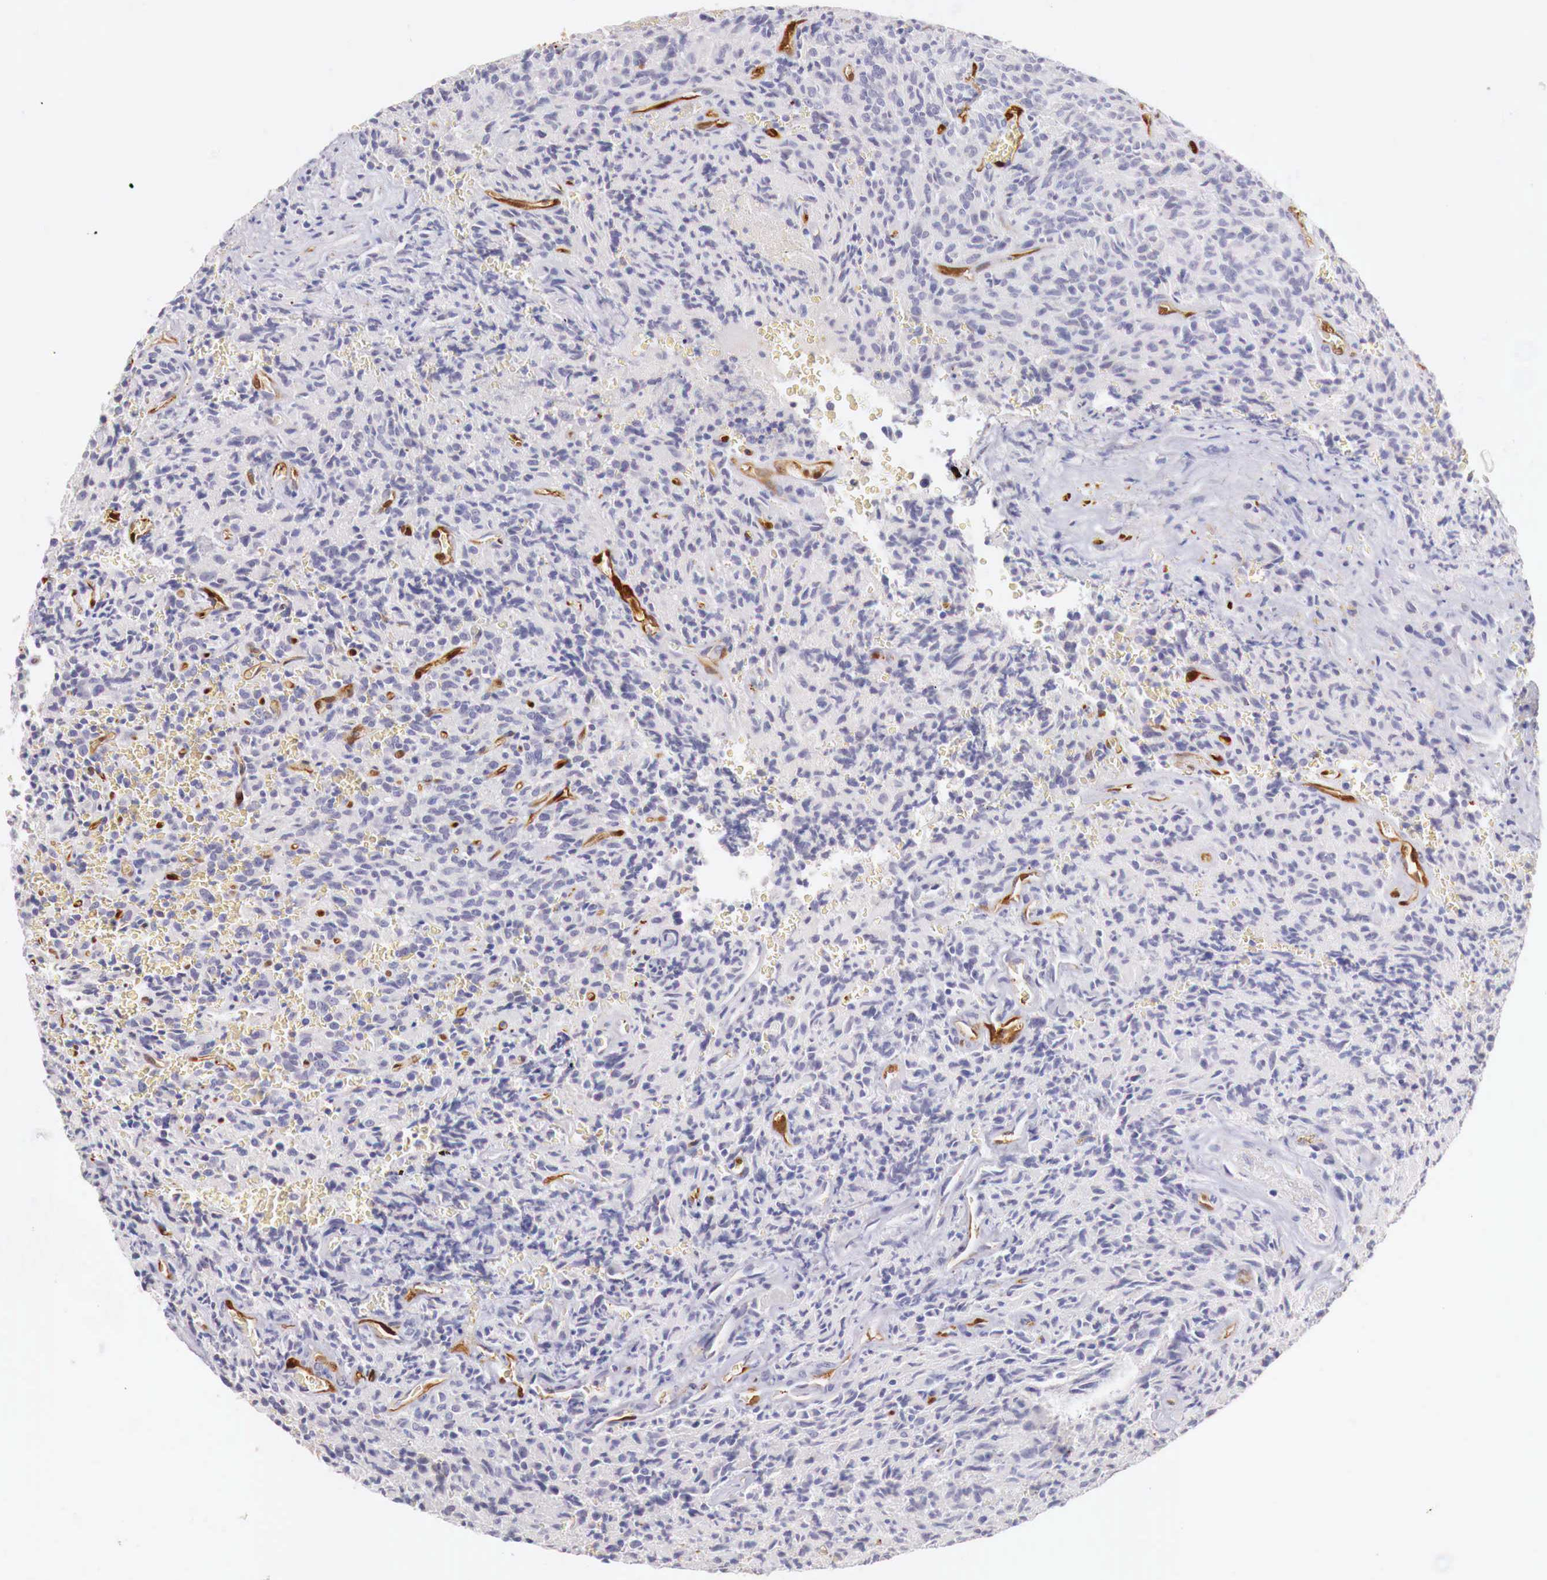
{"staining": {"intensity": "negative", "quantity": "none", "location": "none"}, "tissue": "glioma", "cell_type": "Tumor cells", "image_type": "cancer", "snomed": [{"axis": "morphology", "description": "Glioma, malignant, High grade"}, {"axis": "topography", "description": "Brain"}], "caption": "Human malignant glioma (high-grade) stained for a protein using IHC exhibits no positivity in tumor cells.", "gene": "ITIH6", "patient": {"sex": "male", "age": 56}}